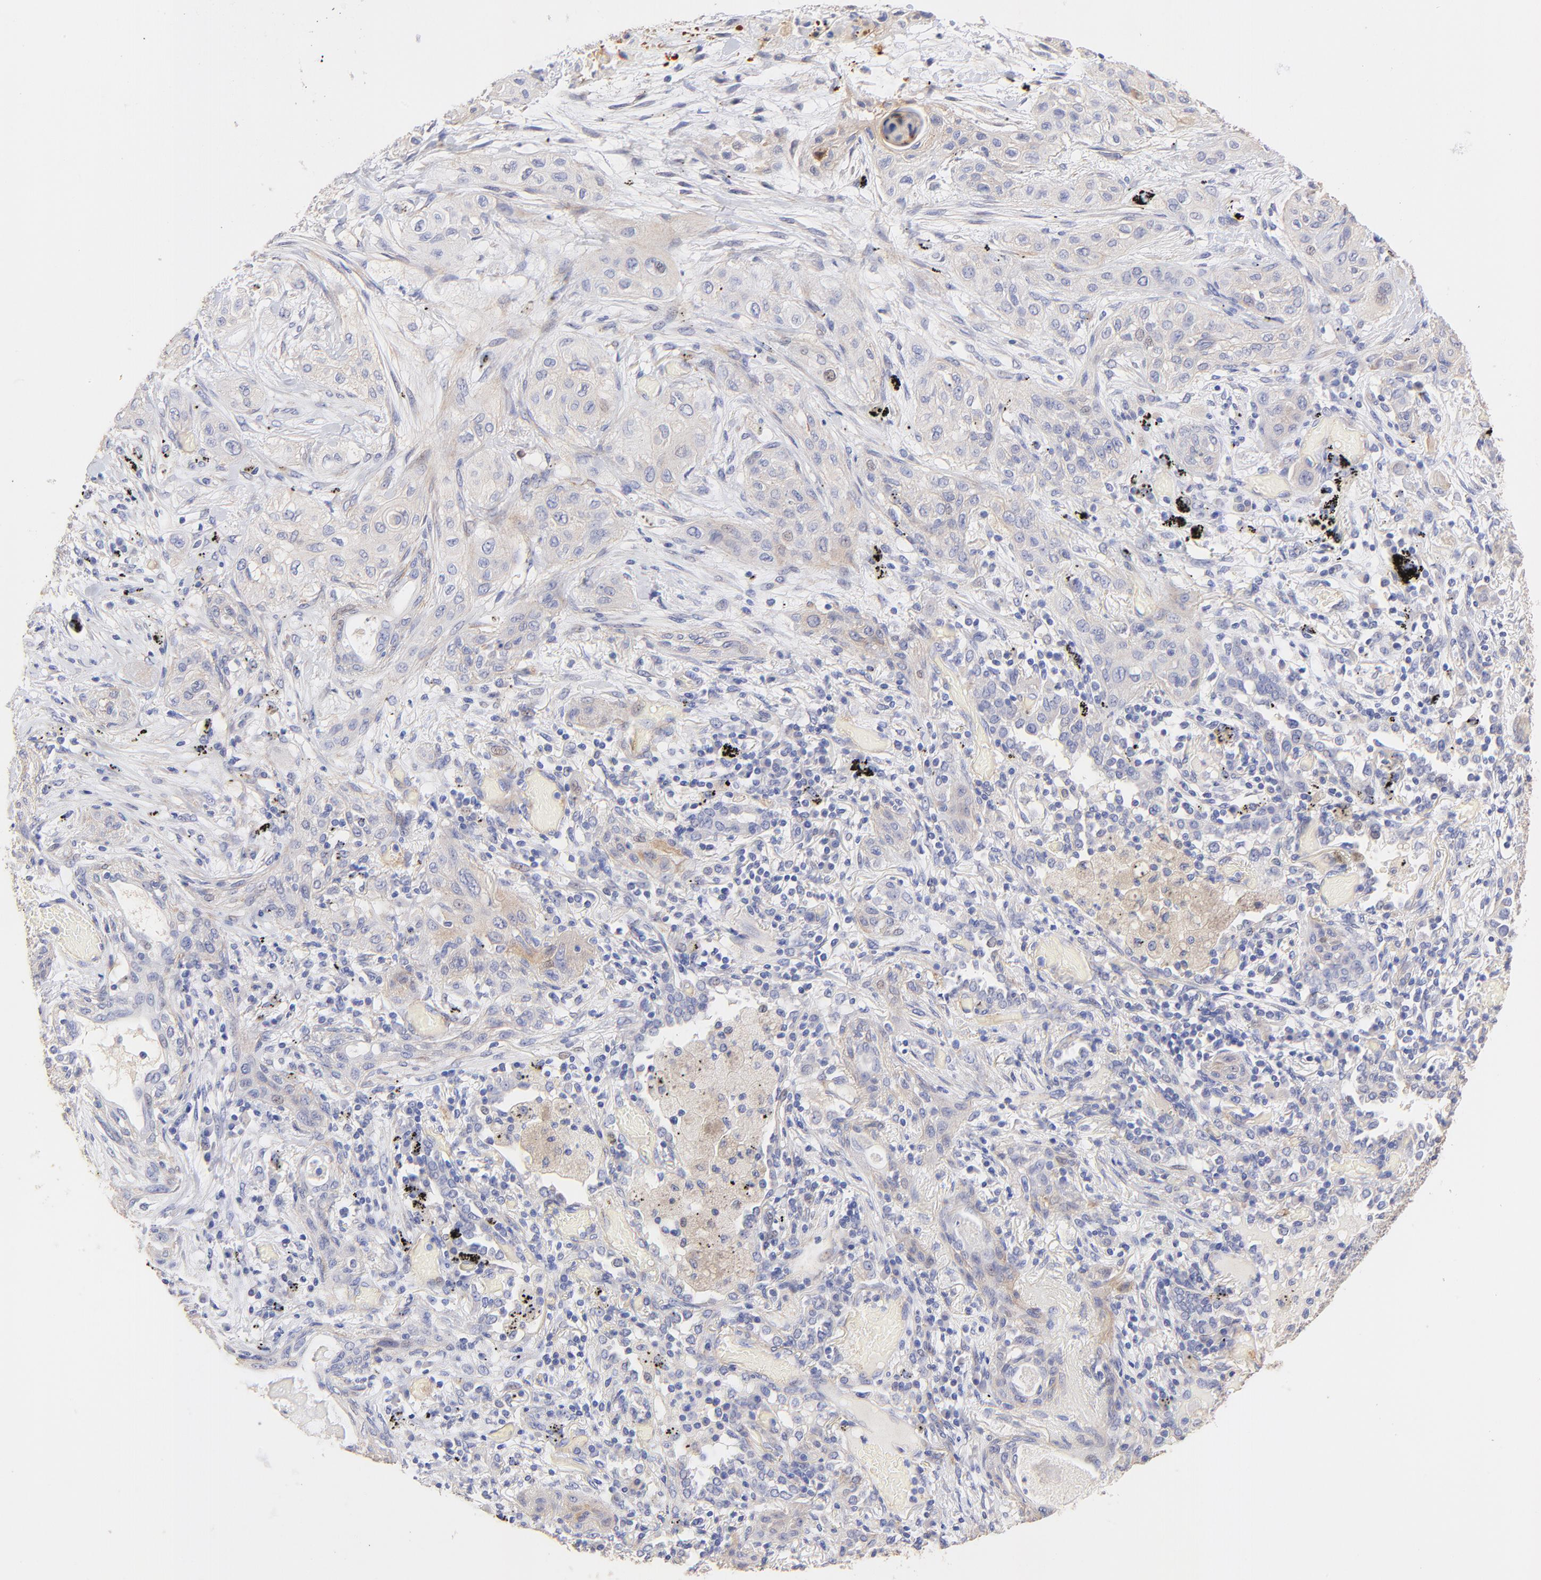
{"staining": {"intensity": "weak", "quantity": "<25%", "location": "cytoplasmic/membranous"}, "tissue": "lung cancer", "cell_type": "Tumor cells", "image_type": "cancer", "snomed": [{"axis": "morphology", "description": "Squamous cell carcinoma, NOS"}, {"axis": "topography", "description": "Lung"}], "caption": "Protein analysis of lung cancer displays no significant staining in tumor cells.", "gene": "ACTRT1", "patient": {"sex": "female", "age": 47}}